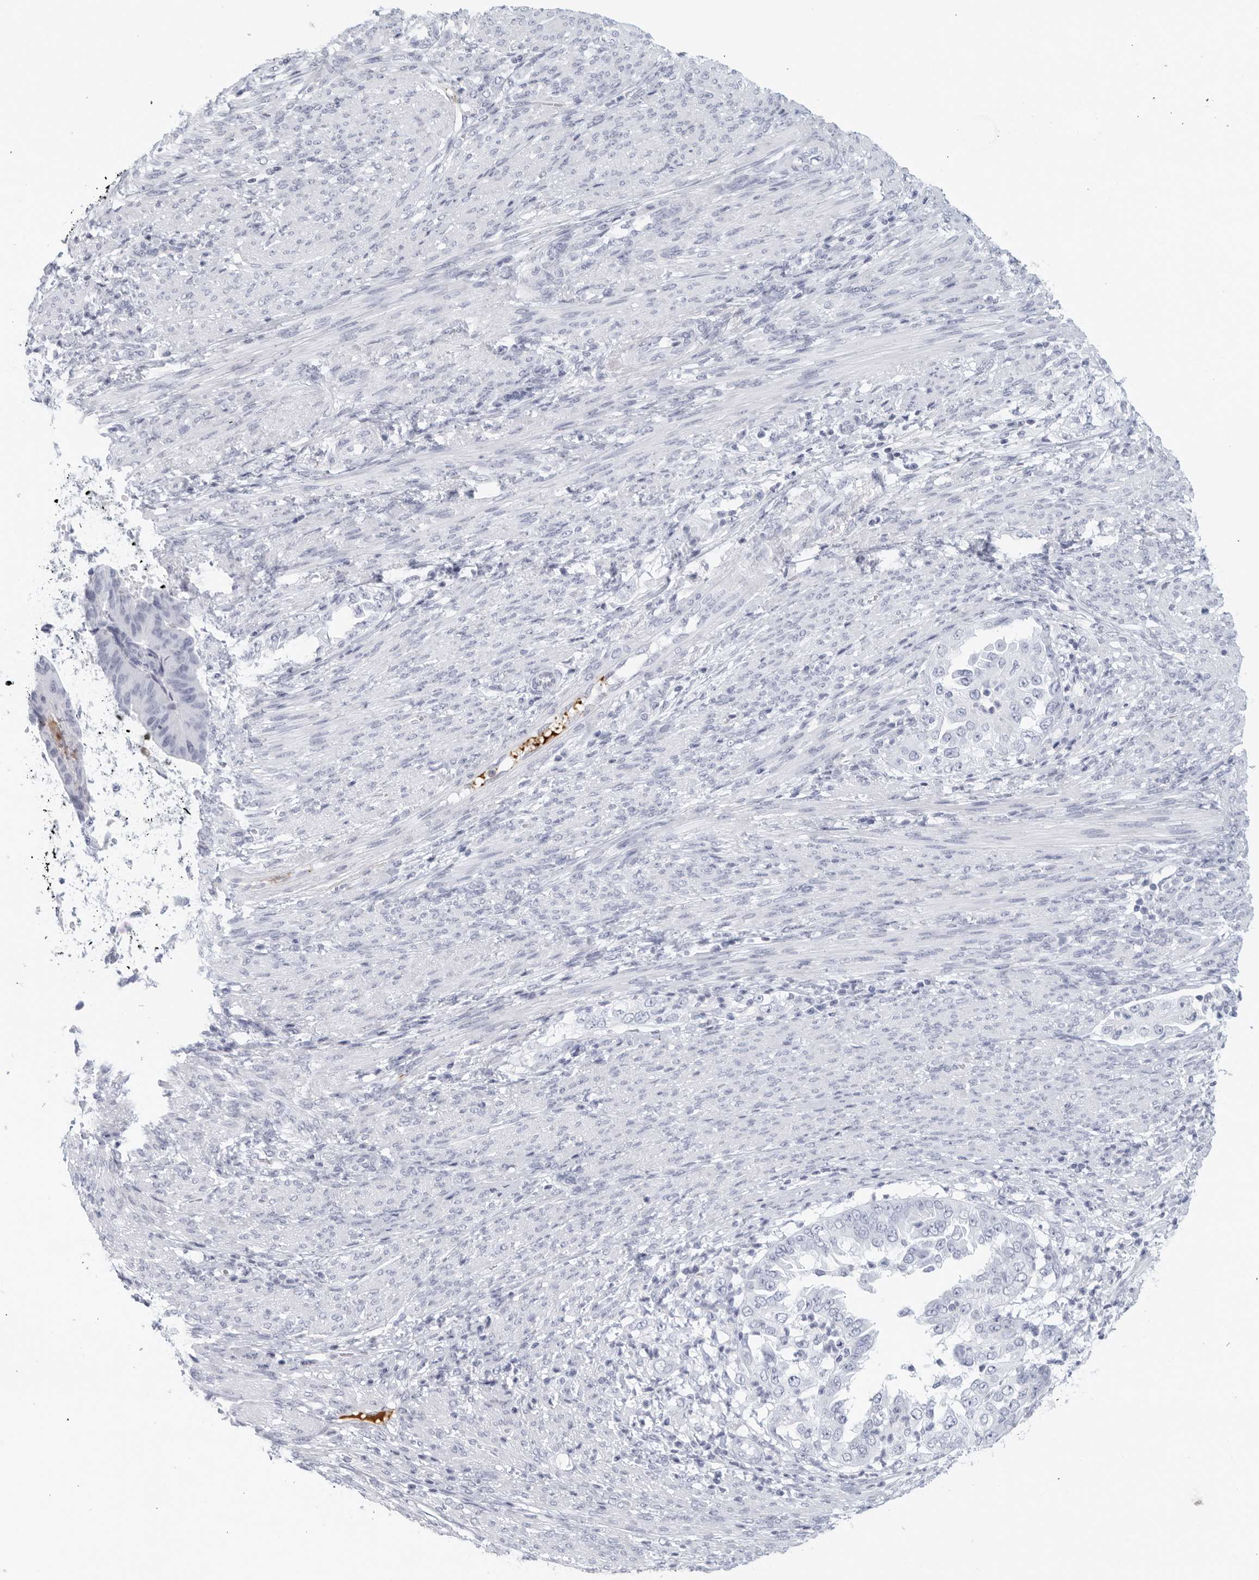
{"staining": {"intensity": "negative", "quantity": "none", "location": "none"}, "tissue": "endometrial cancer", "cell_type": "Tumor cells", "image_type": "cancer", "snomed": [{"axis": "morphology", "description": "Adenocarcinoma, NOS"}, {"axis": "topography", "description": "Endometrium"}], "caption": "IHC of human endometrial cancer (adenocarcinoma) demonstrates no staining in tumor cells. The staining was performed using DAB (3,3'-diaminobenzidine) to visualize the protein expression in brown, while the nuclei were stained in blue with hematoxylin (Magnification: 20x).", "gene": "FGG", "patient": {"sex": "female", "age": 85}}